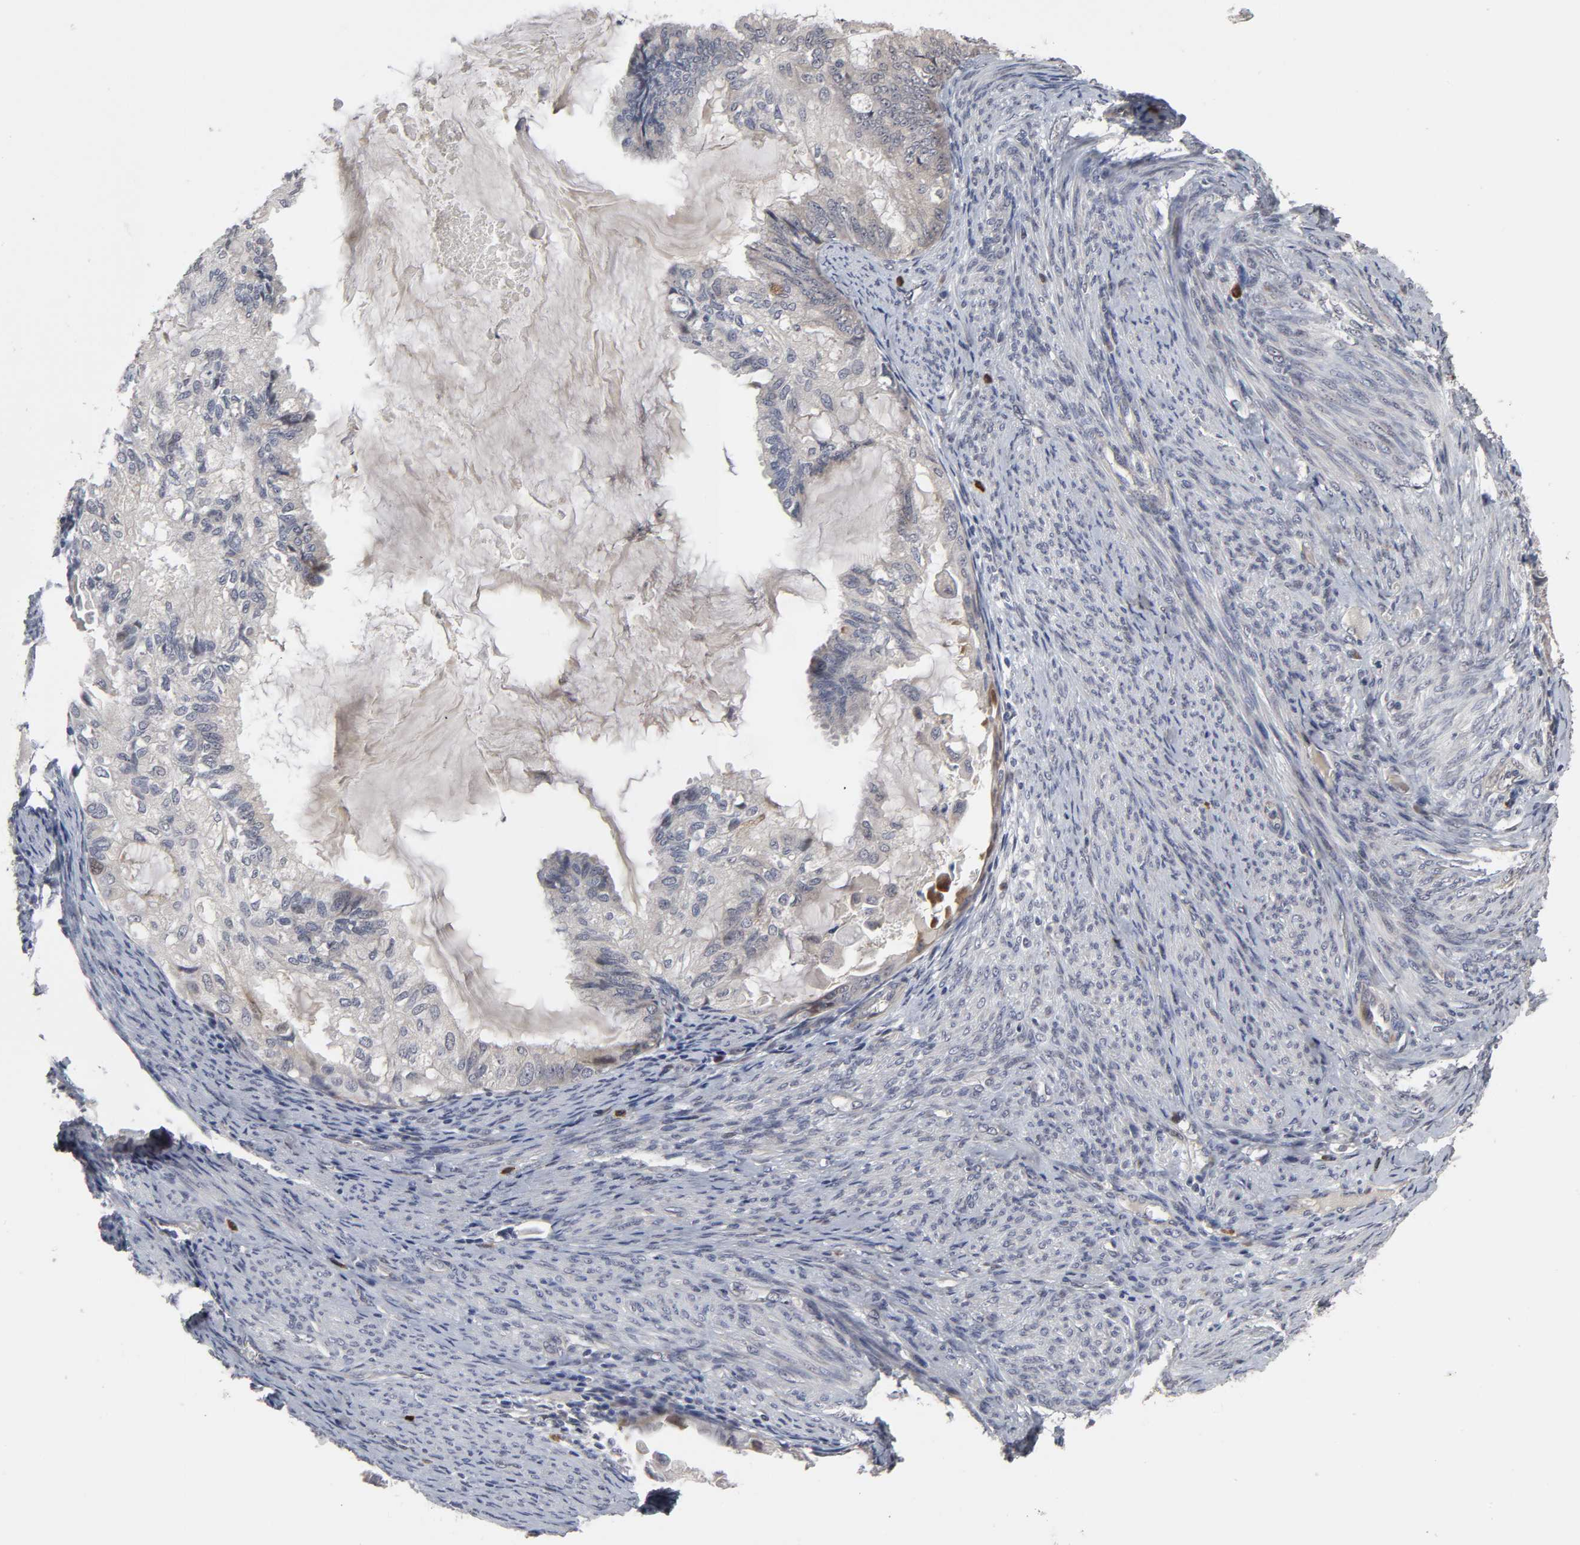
{"staining": {"intensity": "moderate", "quantity": "<25%", "location": "cytoplasmic/membranous"}, "tissue": "cervical cancer", "cell_type": "Tumor cells", "image_type": "cancer", "snomed": [{"axis": "morphology", "description": "Normal tissue, NOS"}, {"axis": "morphology", "description": "Adenocarcinoma, NOS"}, {"axis": "topography", "description": "Cervix"}, {"axis": "topography", "description": "Endometrium"}], "caption": "IHC of cervical adenocarcinoma shows low levels of moderate cytoplasmic/membranous staining in about <25% of tumor cells. The protein of interest is shown in brown color, while the nuclei are stained blue.", "gene": "HNF4A", "patient": {"sex": "female", "age": 86}}